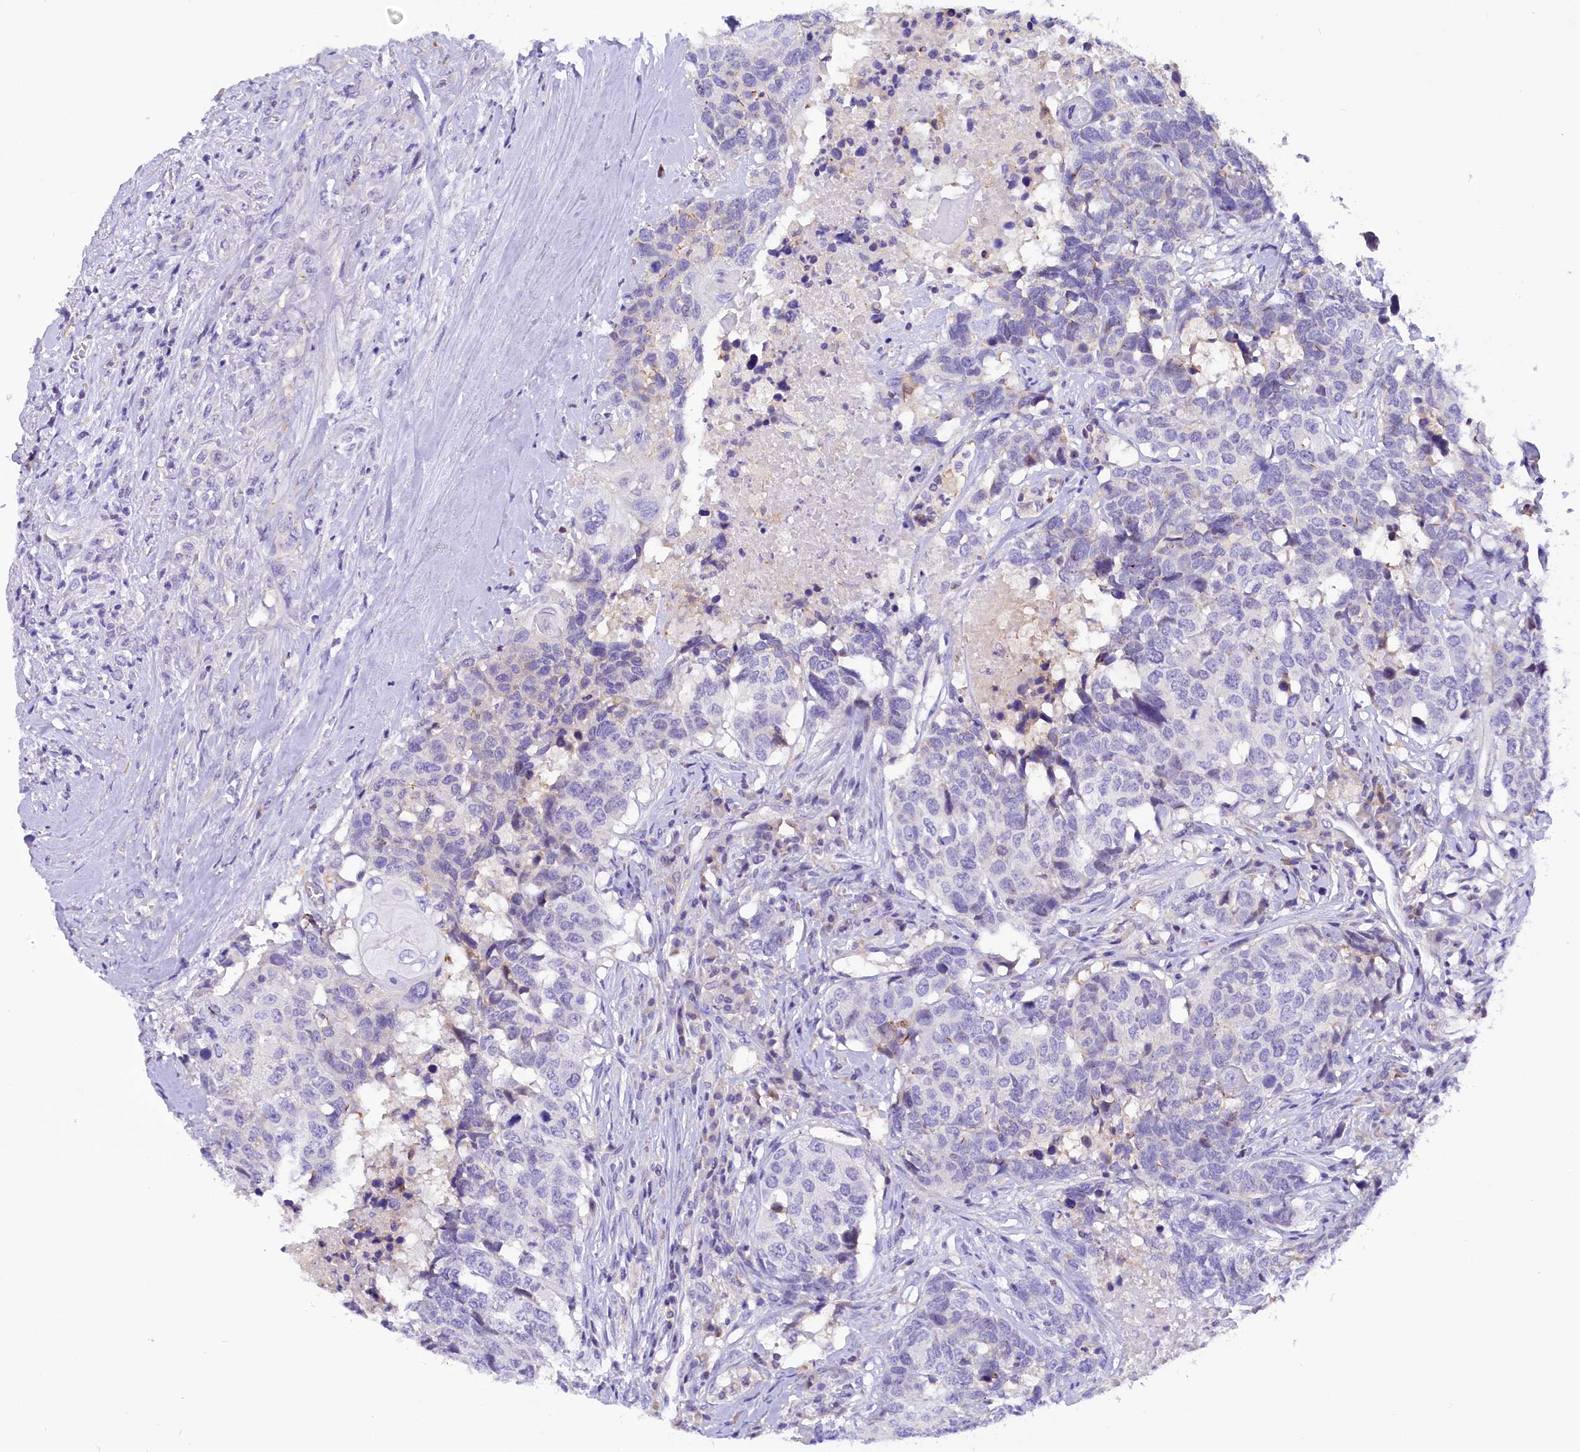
{"staining": {"intensity": "negative", "quantity": "none", "location": "none"}, "tissue": "head and neck cancer", "cell_type": "Tumor cells", "image_type": "cancer", "snomed": [{"axis": "morphology", "description": "Squamous cell carcinoma, NOS"}, {"axis": "topography", "description": "Head-Neck"}], "caption": "An IHC image of head and neck cancer (squamous cell carcinoma) is shown. There is no staining in tumor cells of head and neck cancer (squamous cell carcinoma).", "gene": "COL6A5", "patient": {"sex": "male", "age": 66}}